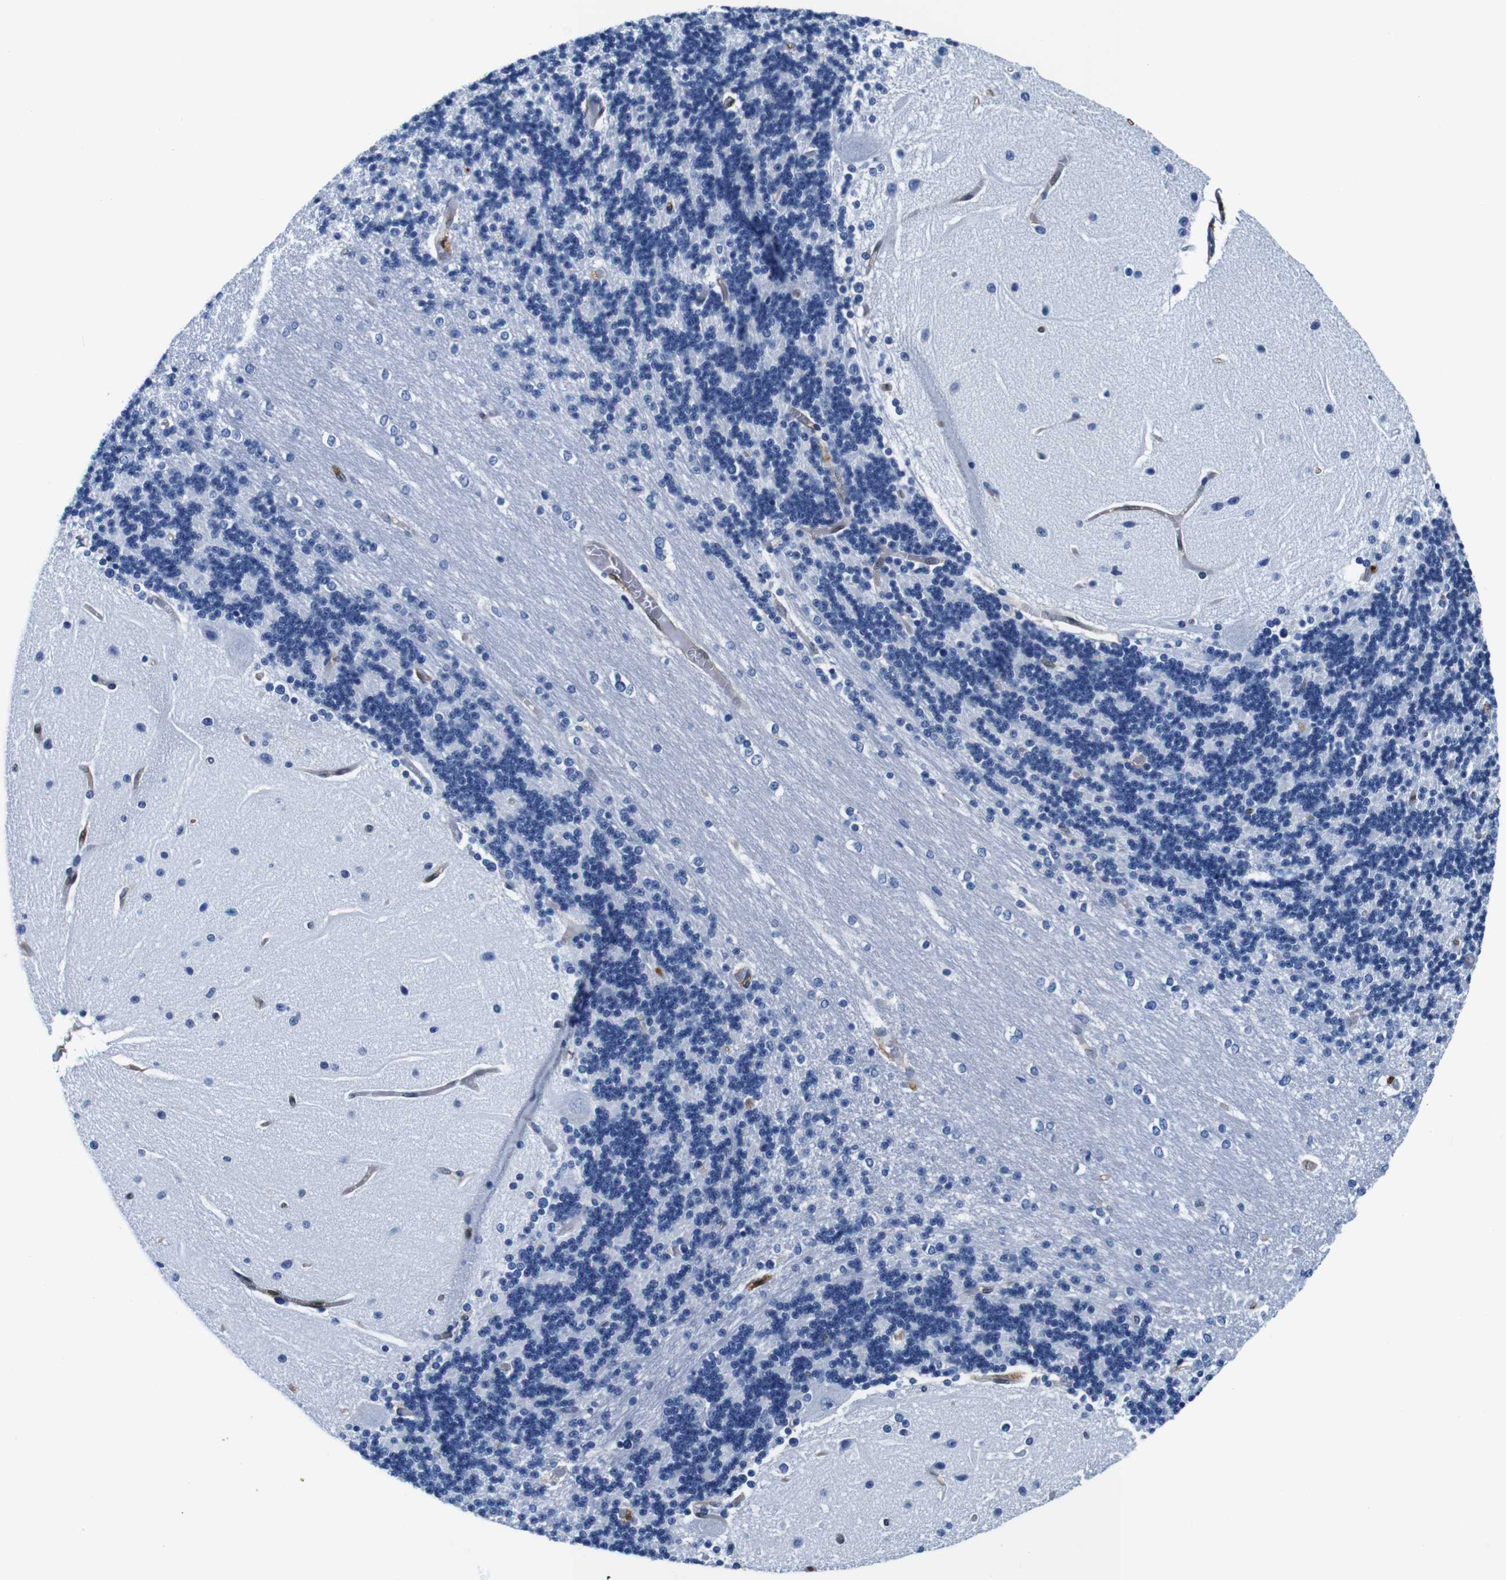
{"staining": {"intensity": "negative", "quantity": "none", "location": "none"}, "tissue": "cerebellum", "cell_type": "Cells in granular layer", "image_type": "normal", "snomed": [{"axis": "morphology", "description": "Normal tissue, NOS"}, {"axis": "topography", "description": "Cerebellum"}], "caption": "Unremarkable cerebellum was stained to show a protein in brown. There is no significant expression in cells in granular layer. (DAB (3,3'-diaminobenzidine) IHC with hematoxylin counter stain).", "gene": "ANXA1", "patient": {"sex": "female", "age": 54}}